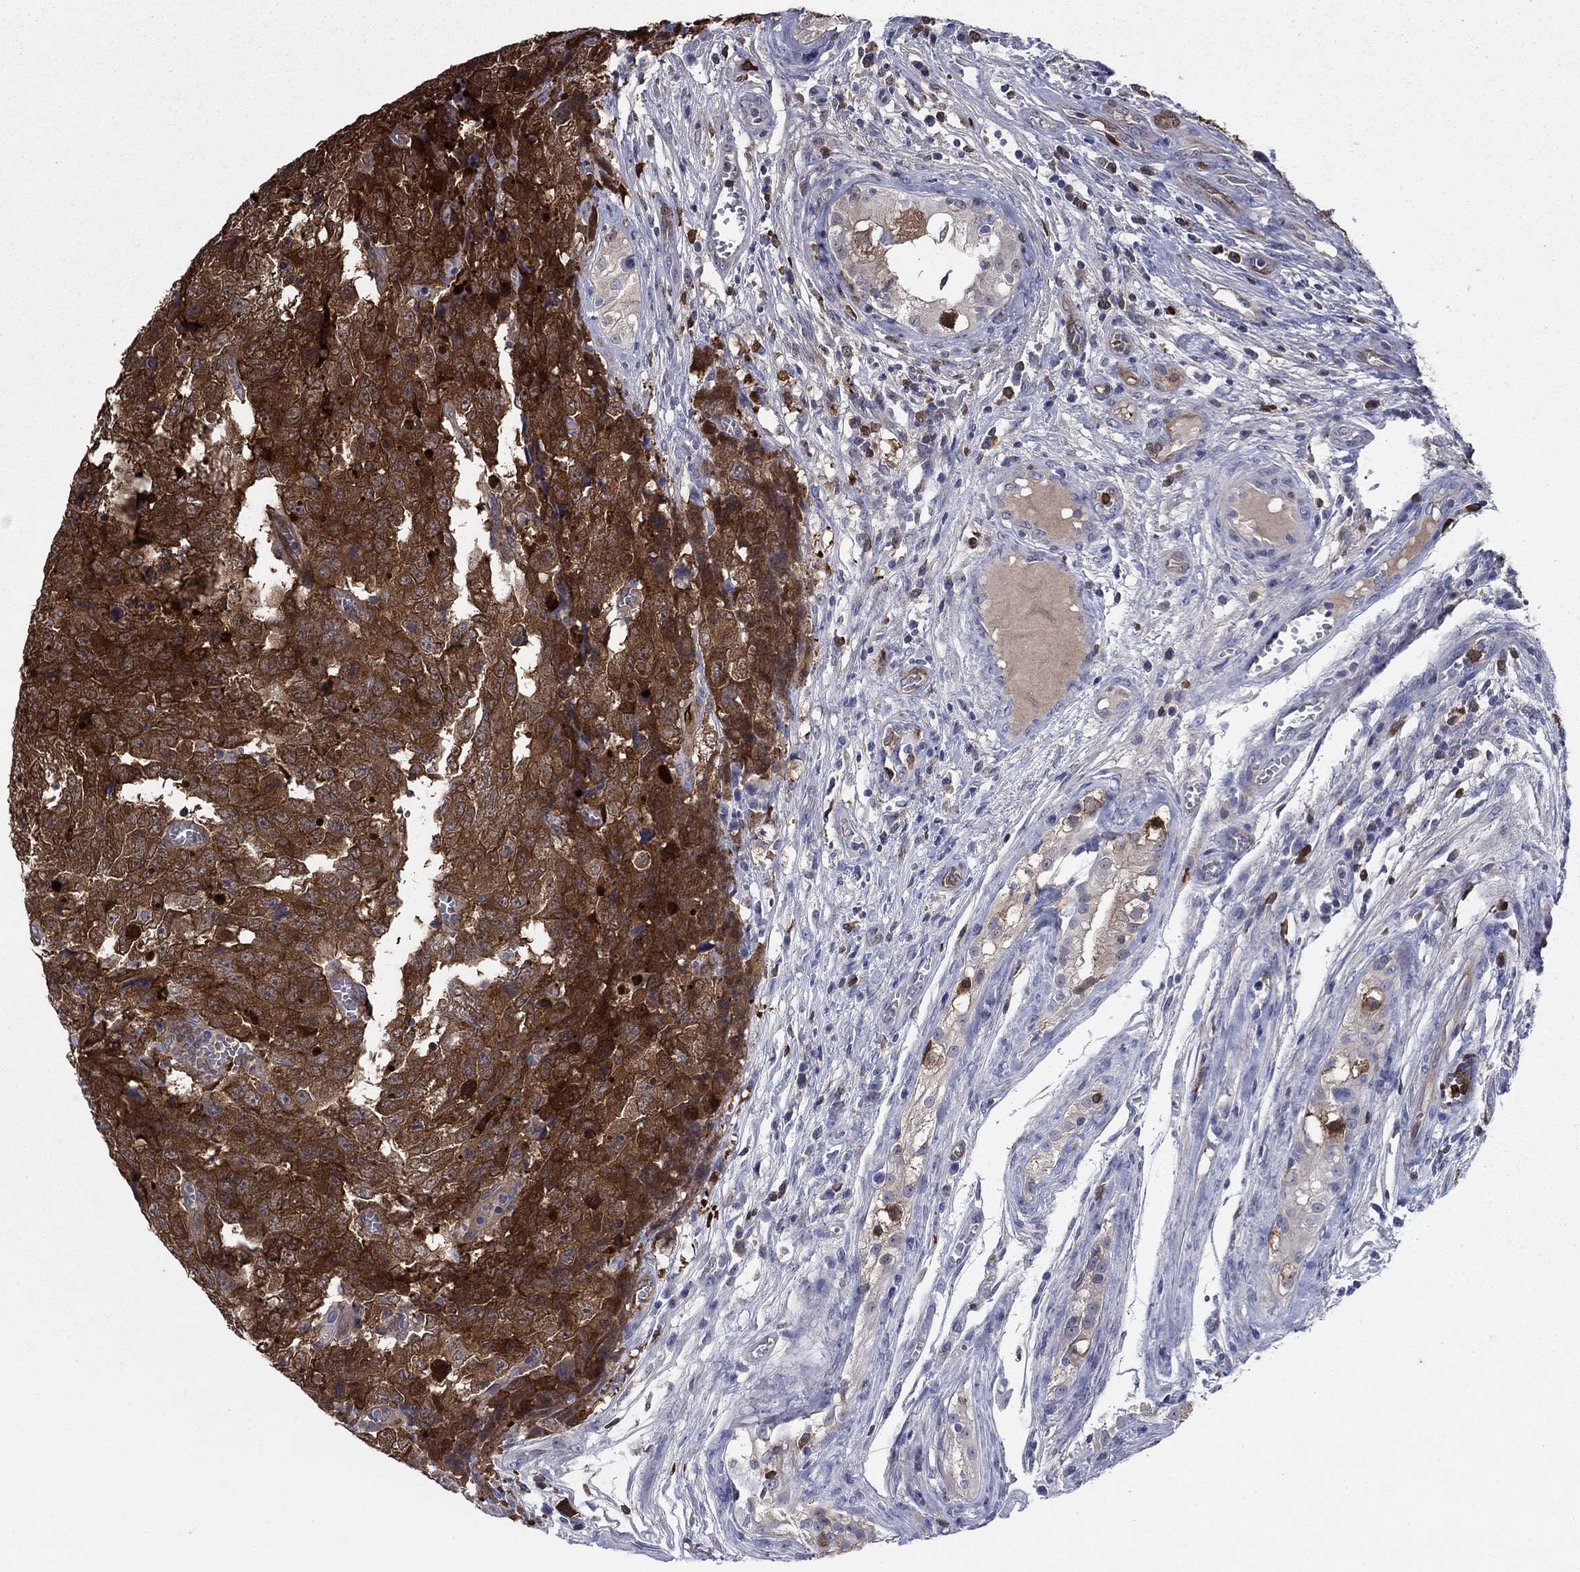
{"staining": {"intensity": "strong", "quantity": ">75%", "location": "cytoplasmic/membranous"}, "tissue": "testis cancer", "cell_type": "Tumor cells", "image_type": "cancer", "snomed": [{"axis": "morphology", "description": "Carcinoma, Embryonal, NOS"}, {"axis": "topography", "description": "Testis"}], "caption": "Immunohistochemical staining of embryonal carcinoma (testis) shows high levels of strong cytoplasmic/membranous positivity in approximately >75% of tumor cells.", "gene": "STMN1", "patient": {"sex": "male", "age": 23}}